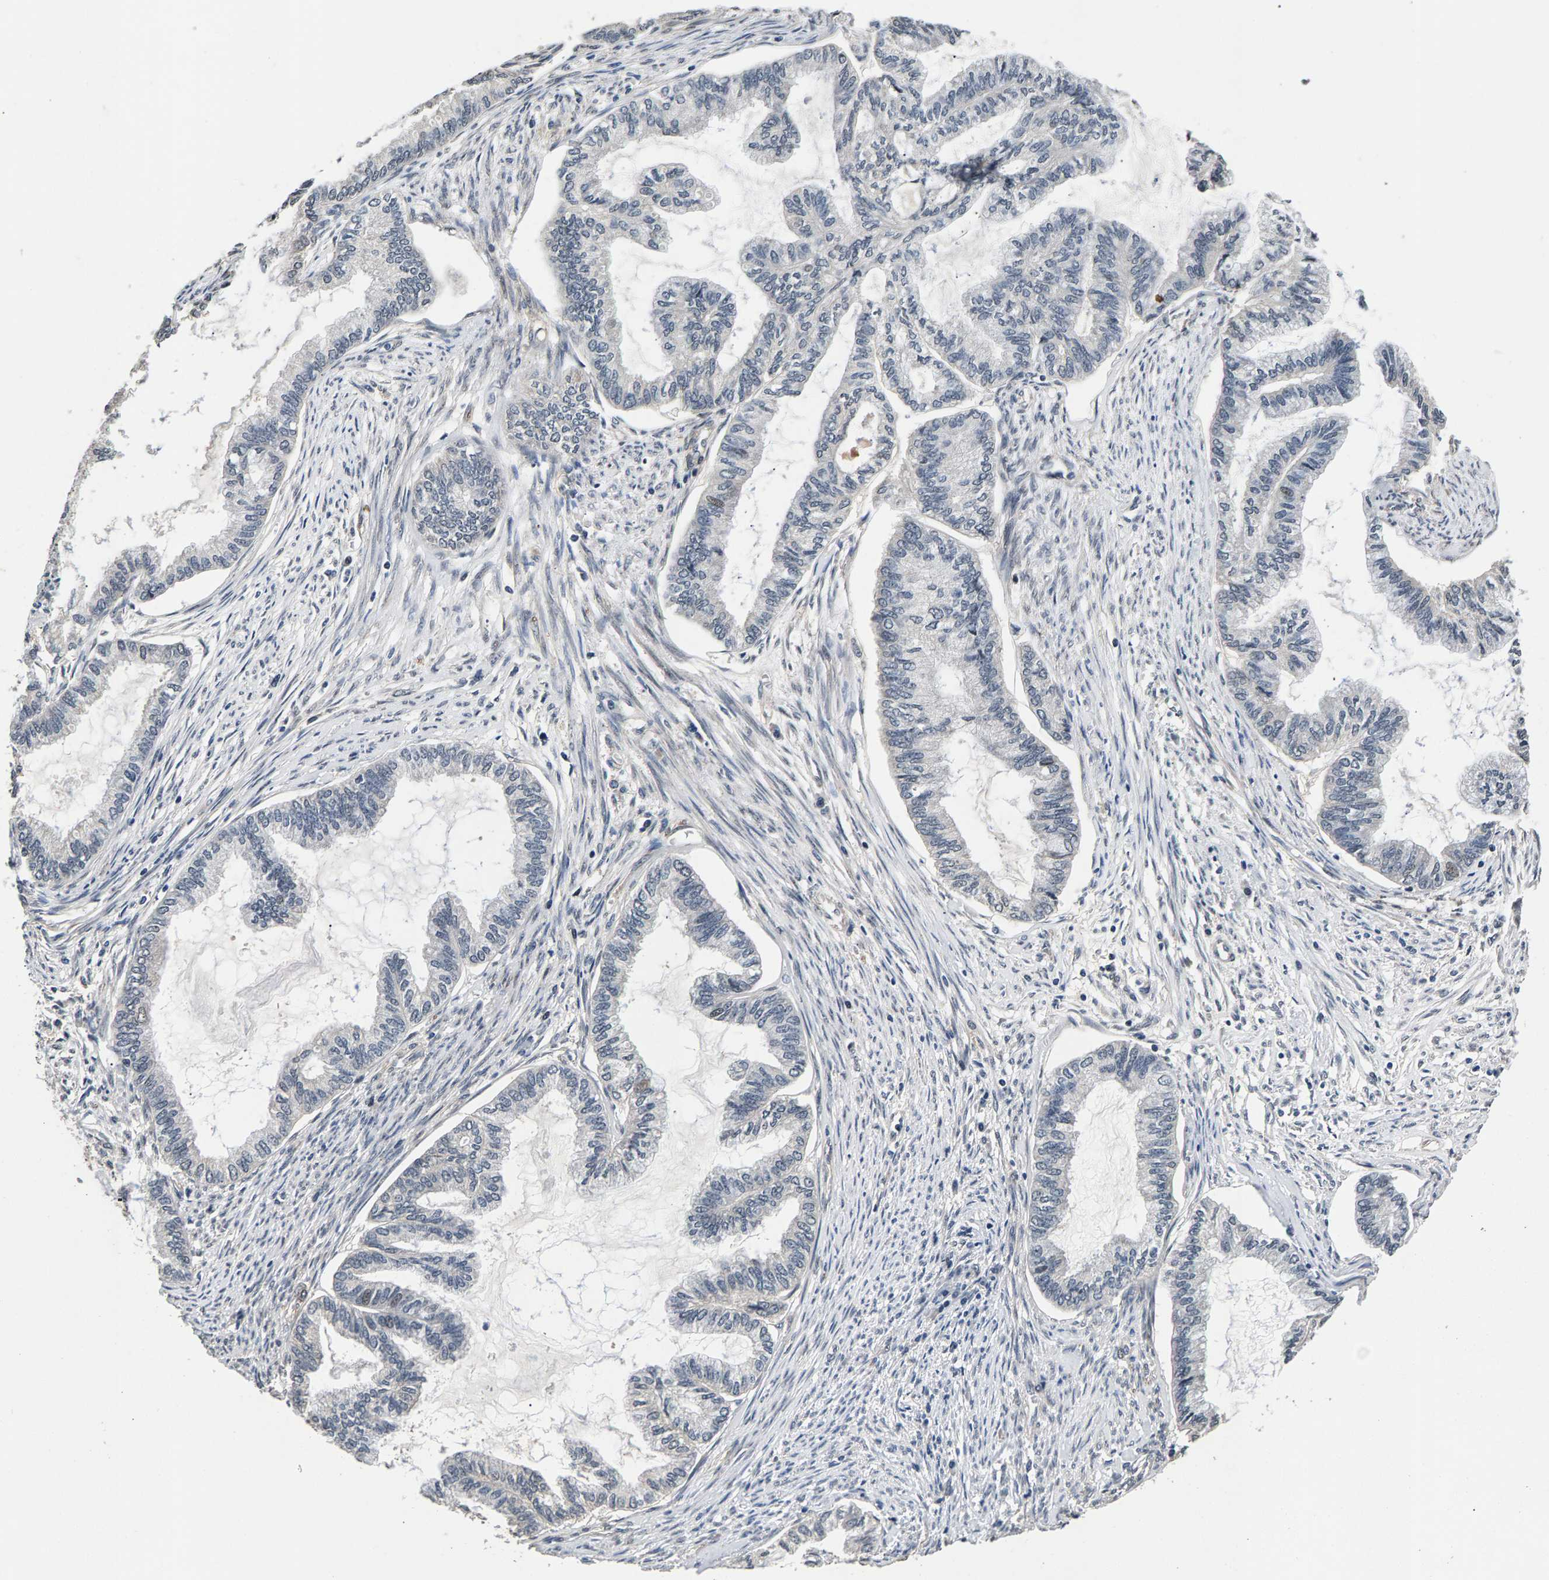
{"staining": {"intensity": "negative", "quantity": "none", "location": "none"}, "tissue": "endometrial cancer", "cell_type": "Tumor cells", "image_type": "cancer", "snomed": [{"axis": "morphology", "description": "Adenocarcinoma, NOS"}, {"axis": "topography", "description": "Endometrium"}], "caption": "Immunohistochemical staining of adenocarcinoma (endometrial) reveals no significant positivity in tumor cells.", "gene": "RBM33", "patient": {"sex": "female", "age": 86}}